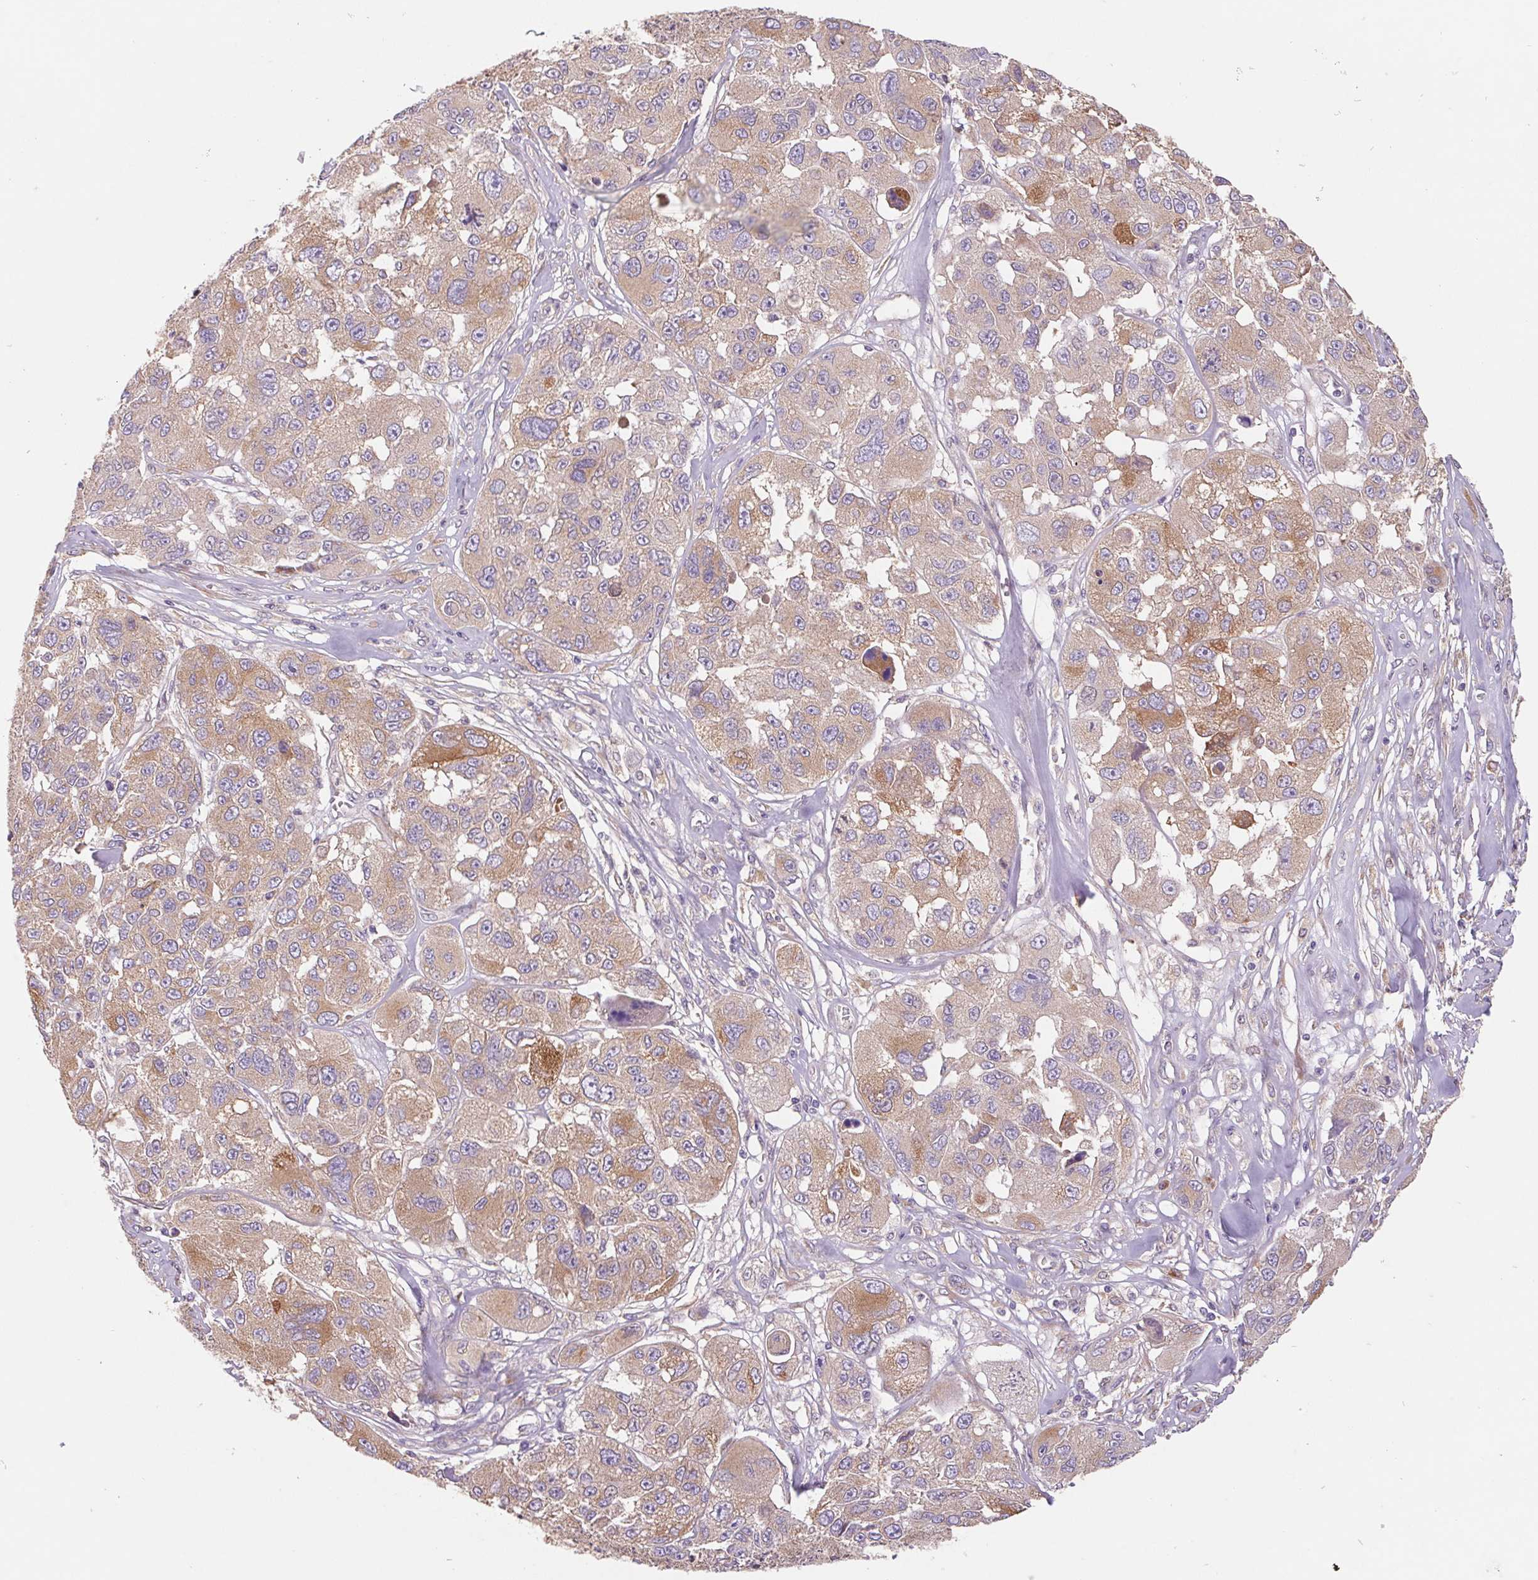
{"staining": {"intensity": "weak", "quantity": ">75%", "location": "cytoplasmic/membranous"}, "tissue": "melanoma", "cell_type": "Tumor cells", "image_type": "cancer", "snomed": [{"axis": "morphology", "description": "Malignant melanoma, NOS"}, {"axis": "topography", "description": "Skin"}], "caption": "Protein expression analysis of human melanoma reveals weak cytoplasmic/membranous positivity in approximately >75% of tumor cells. Nuclei are stained in blue.", "gene": "RAB1A", "patient": {"sex": "female", "age": 66}}